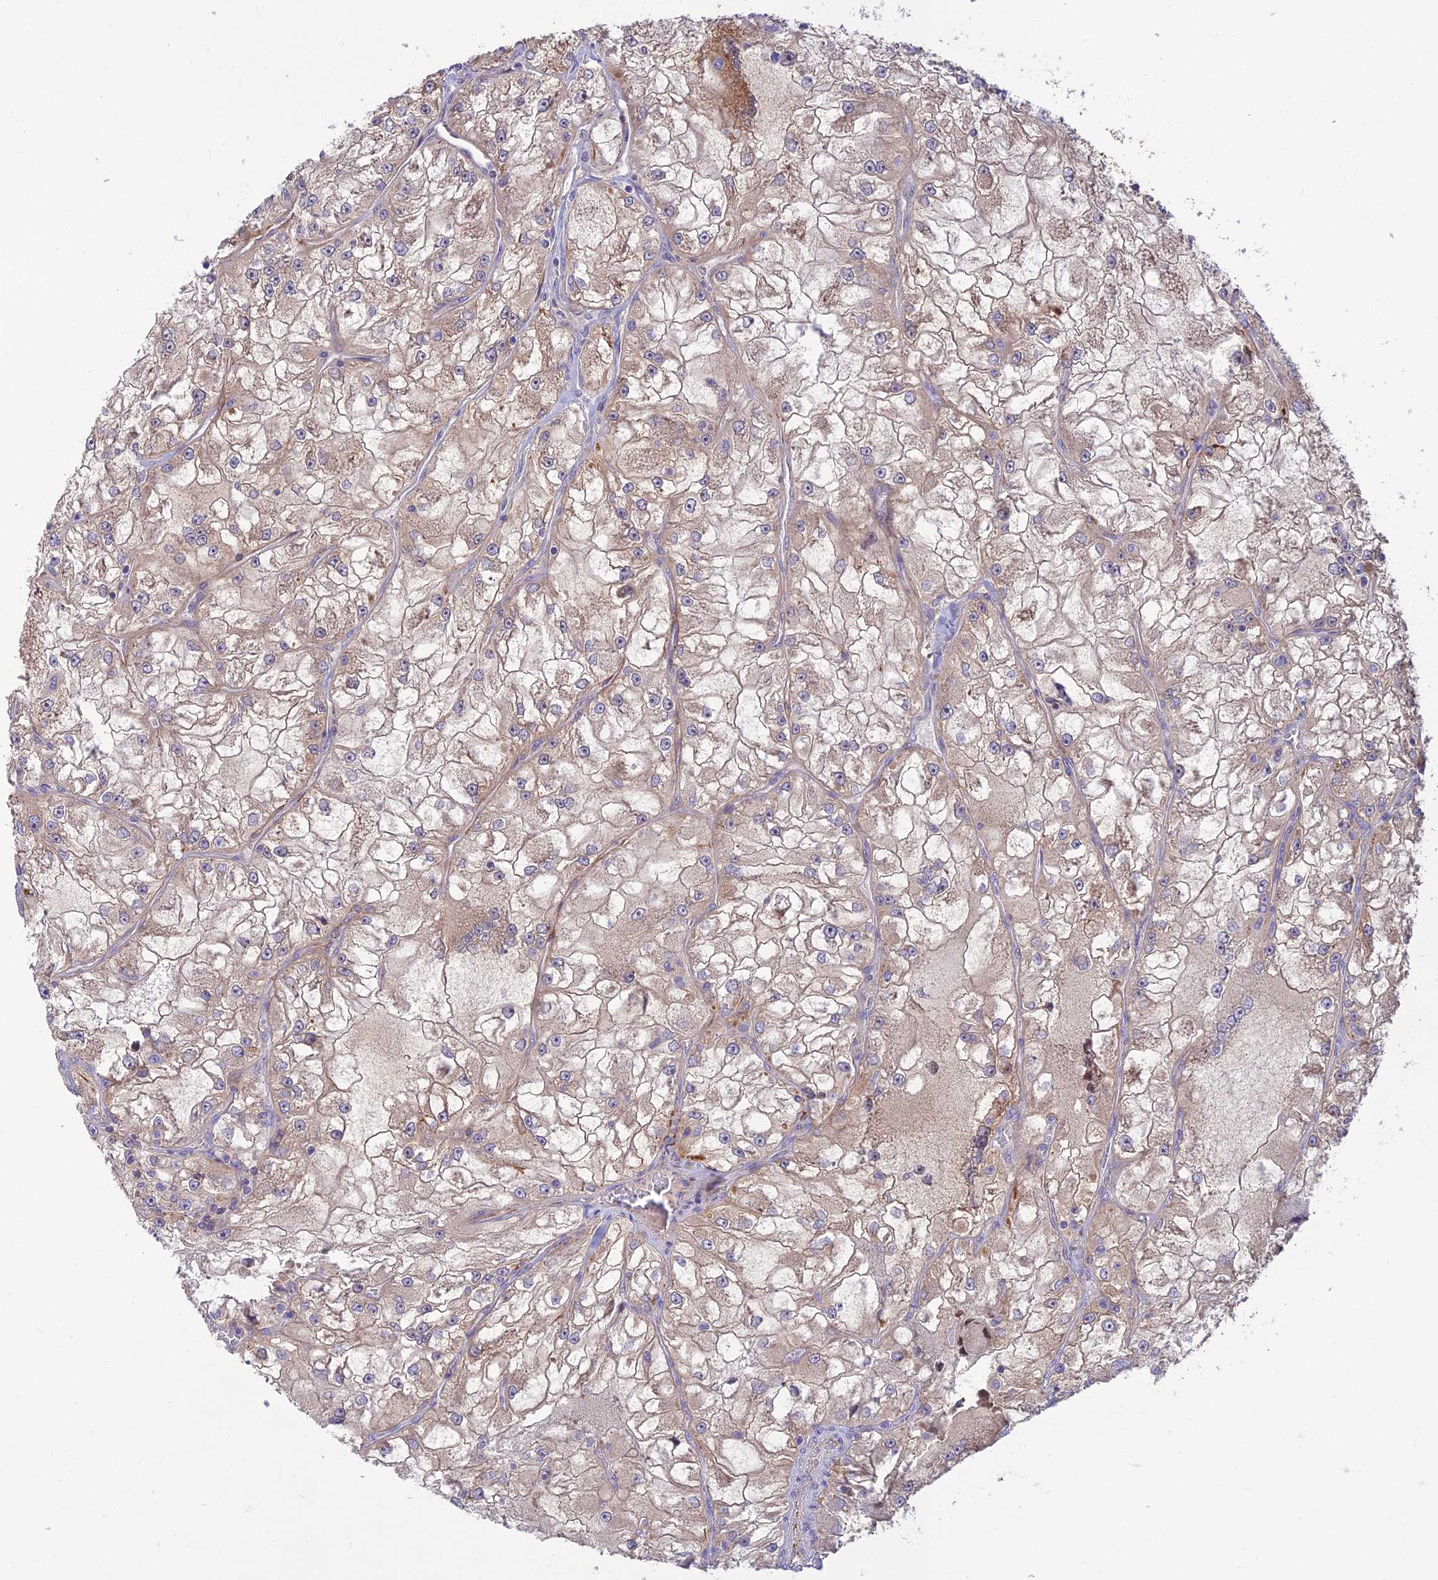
{"staining": {"intensity": "negative", "quantity": "none", "location": "none"}, "tissue": "renal cancer", "cell_type": "Tumor cells", "image_type": "cancer", "snomed": [{"axis": "morphology", "description": "Adenocarcinoma, NOS"}, {"axis": "topography", "description": "Kidney"}], "caption": "Immunohistochemistry of renal cancer reveals no staining in tumor cells. (DAB (3,3'-diaminobenzidine) immunohistochemistry, high magnification).", "gene": "ST8SIA5", "patient": {"sex": "female", "age": 72}}